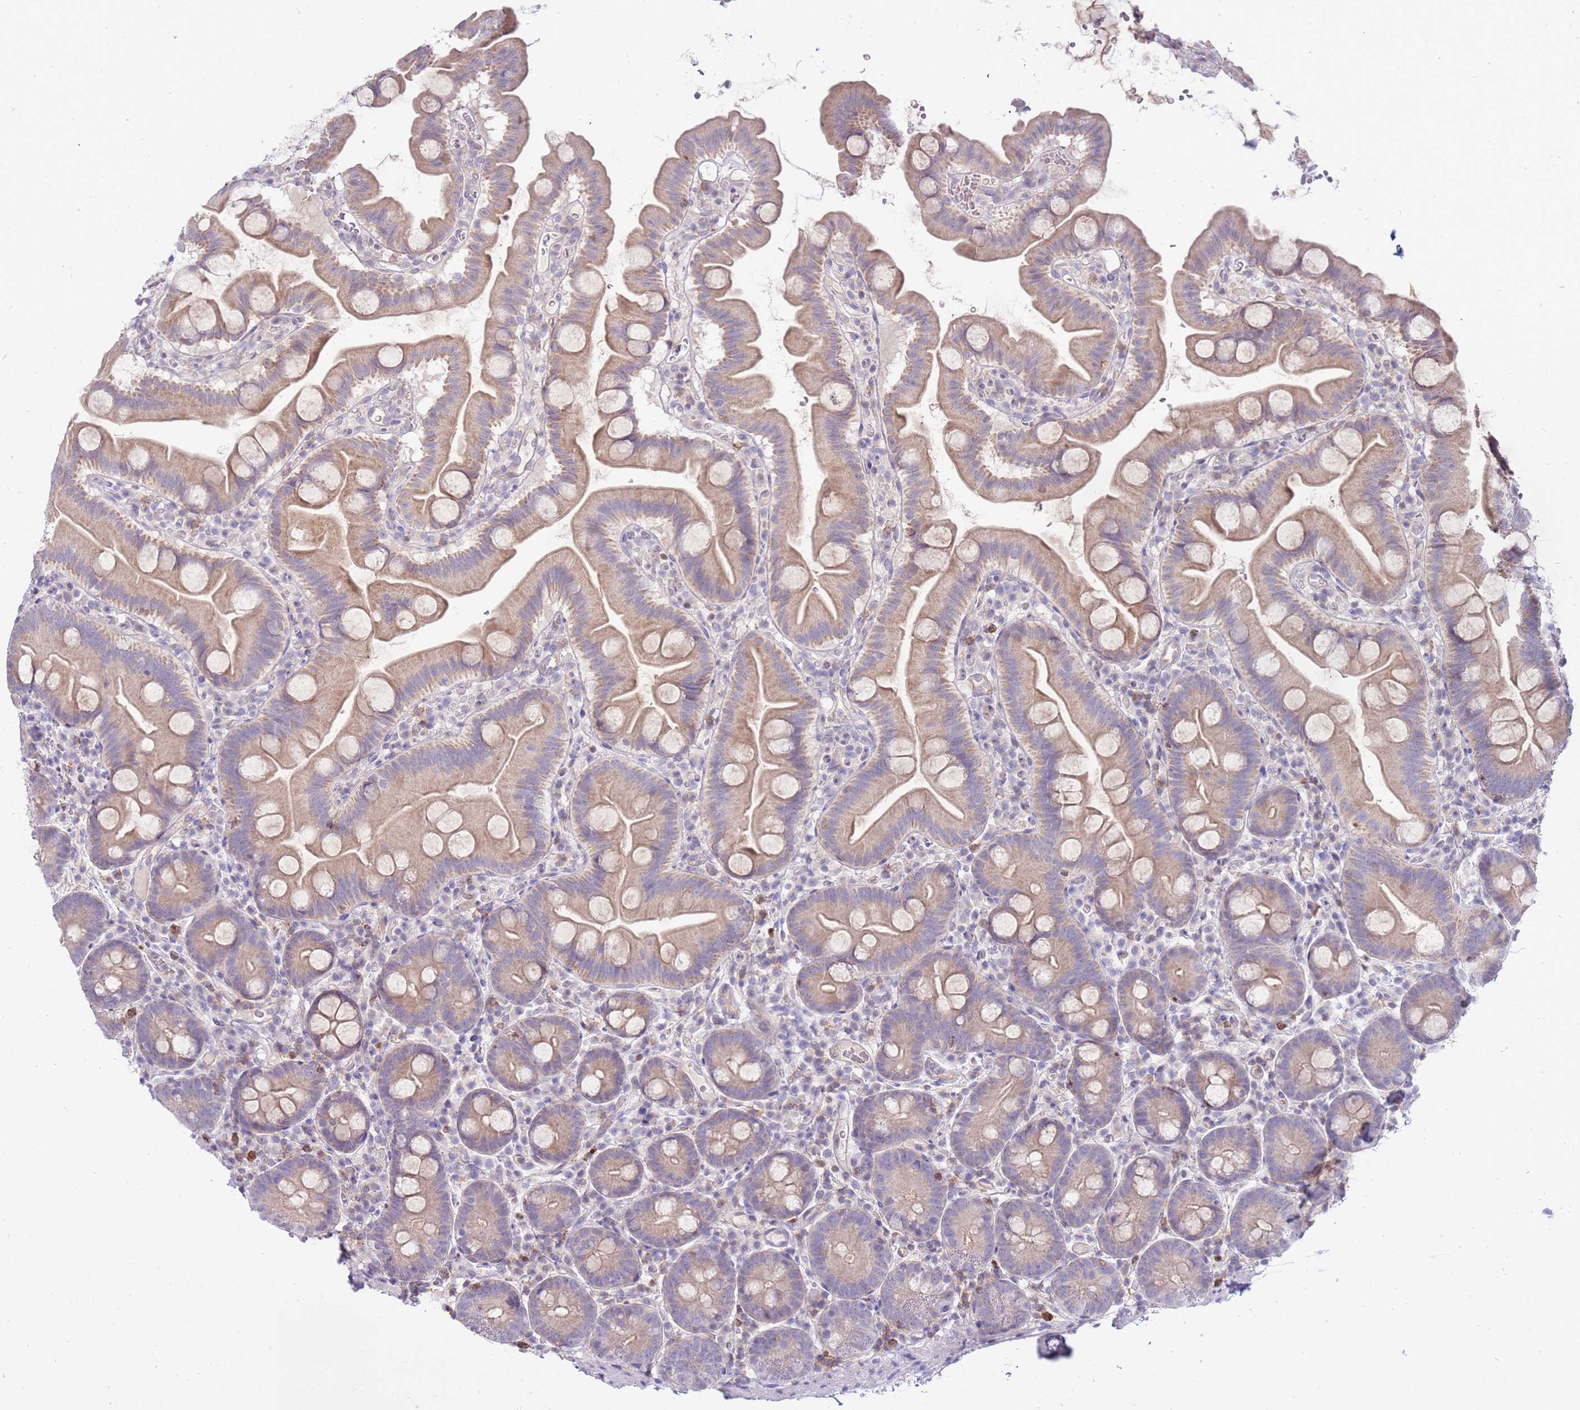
{"staining": {"intensity": "weak", "quantity": ">75%", "location": "cytoplasmic/membranous"}, "tissue": "small intestine", "cell_type": "Glandular cells", "image_type": "normal", "snomed": [{"axis": "morphology", "description": "Normal tissue, NOS"}, {"axis": "topography", "description": "Small intestine"}], "caption": "Protein staining shows weak cytoplasmic/membranous positivity in about >75% of glandular cells in unremarkable small intestine.", "gene": "STK25", "patient": {"sex": "female", "age": 68}}